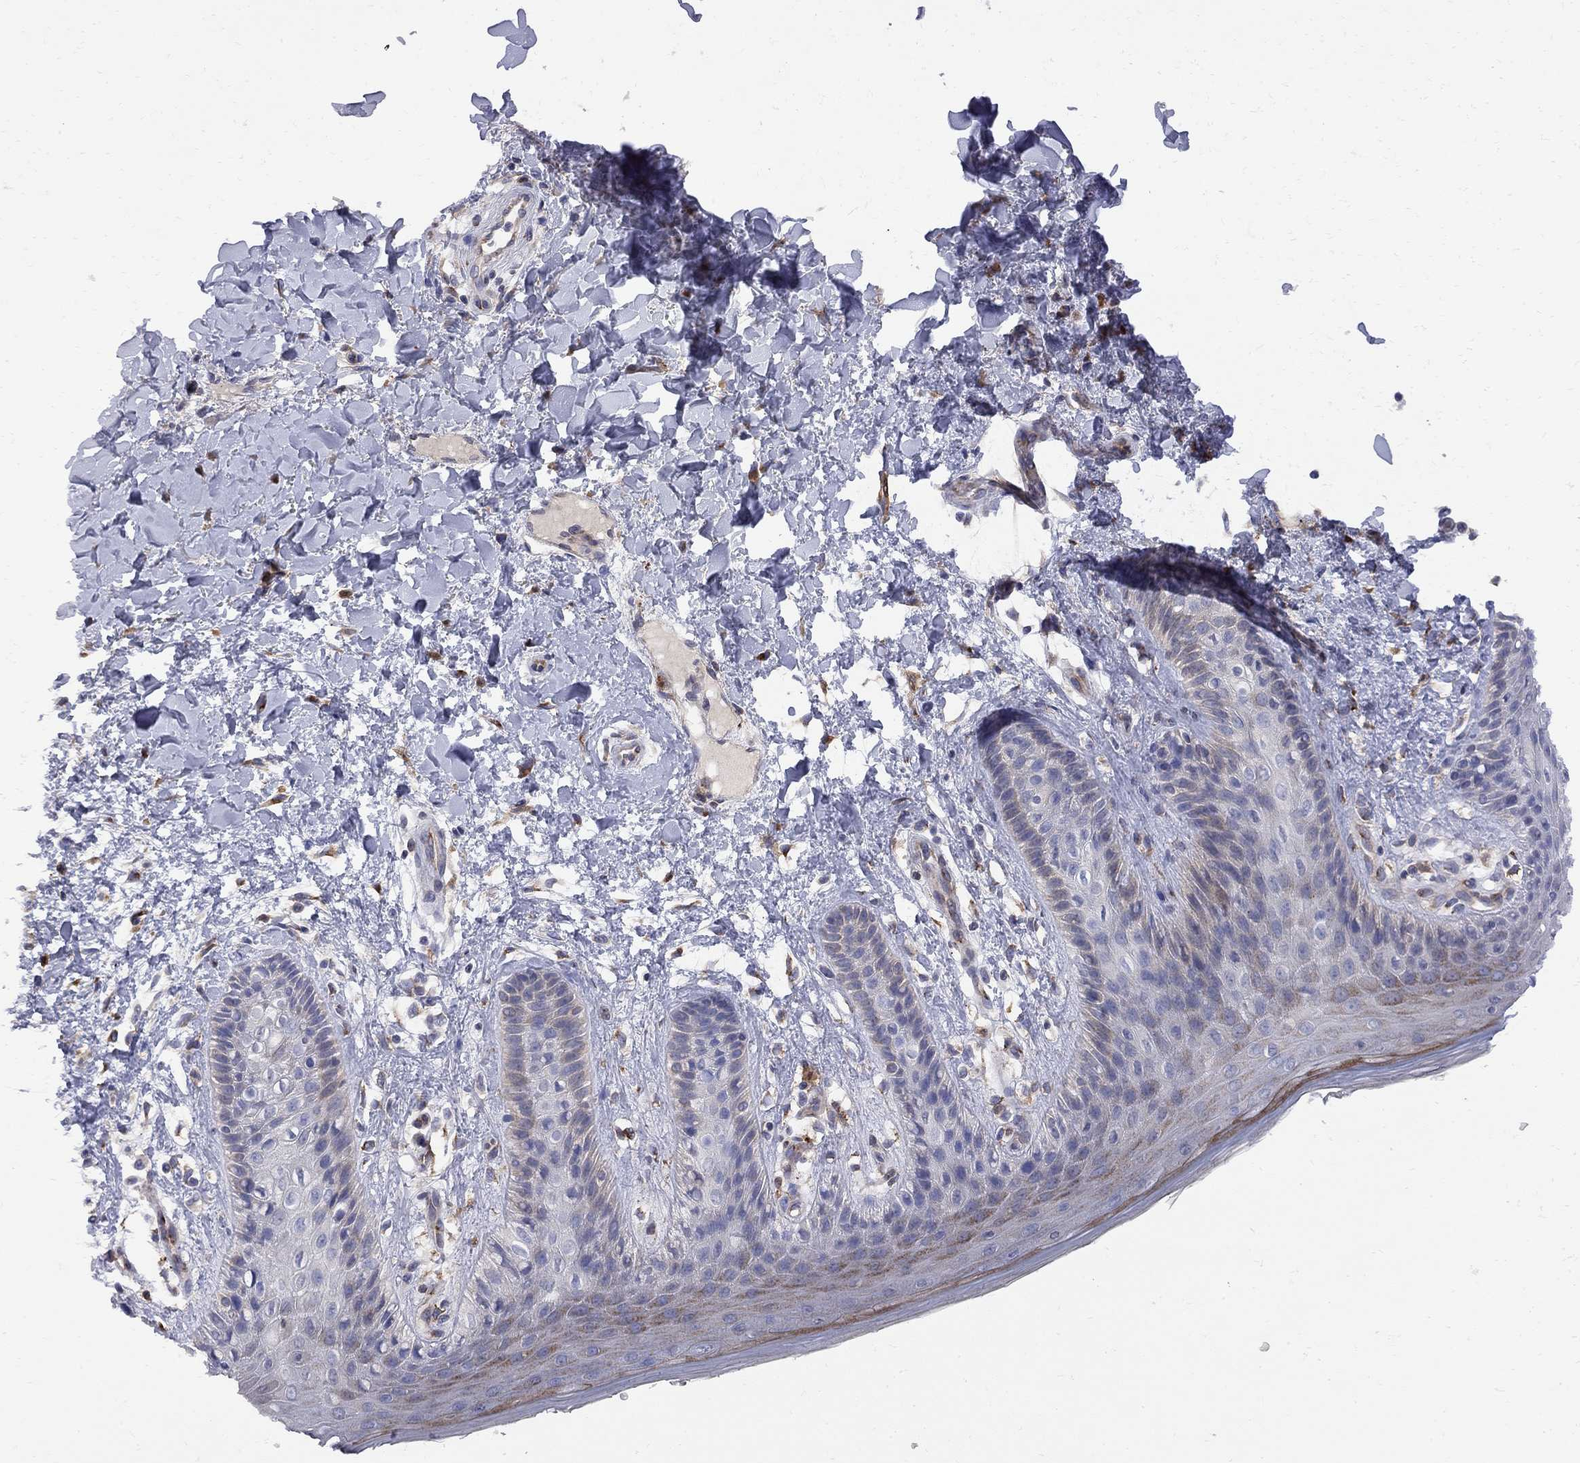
{"staining": {"intensity": "weak", "quantity": "<25%", "location": "cytoplasmic/membranous"}, "tissue": "skin", "cell_type": "Epidermal cells", "image_type": "normal", "snomed": [{"axis": "morphology", "description": "Normal tissue, NOS"}, {"axis": "topography", "description": "Anal"}], "caption": "Human skin stained for a protein using immunohistochemistry (IHC) demonstrates no staining in epidermal cells.", "gene": "MTHFR", "patient": {"sex": "male", "age": 36}}